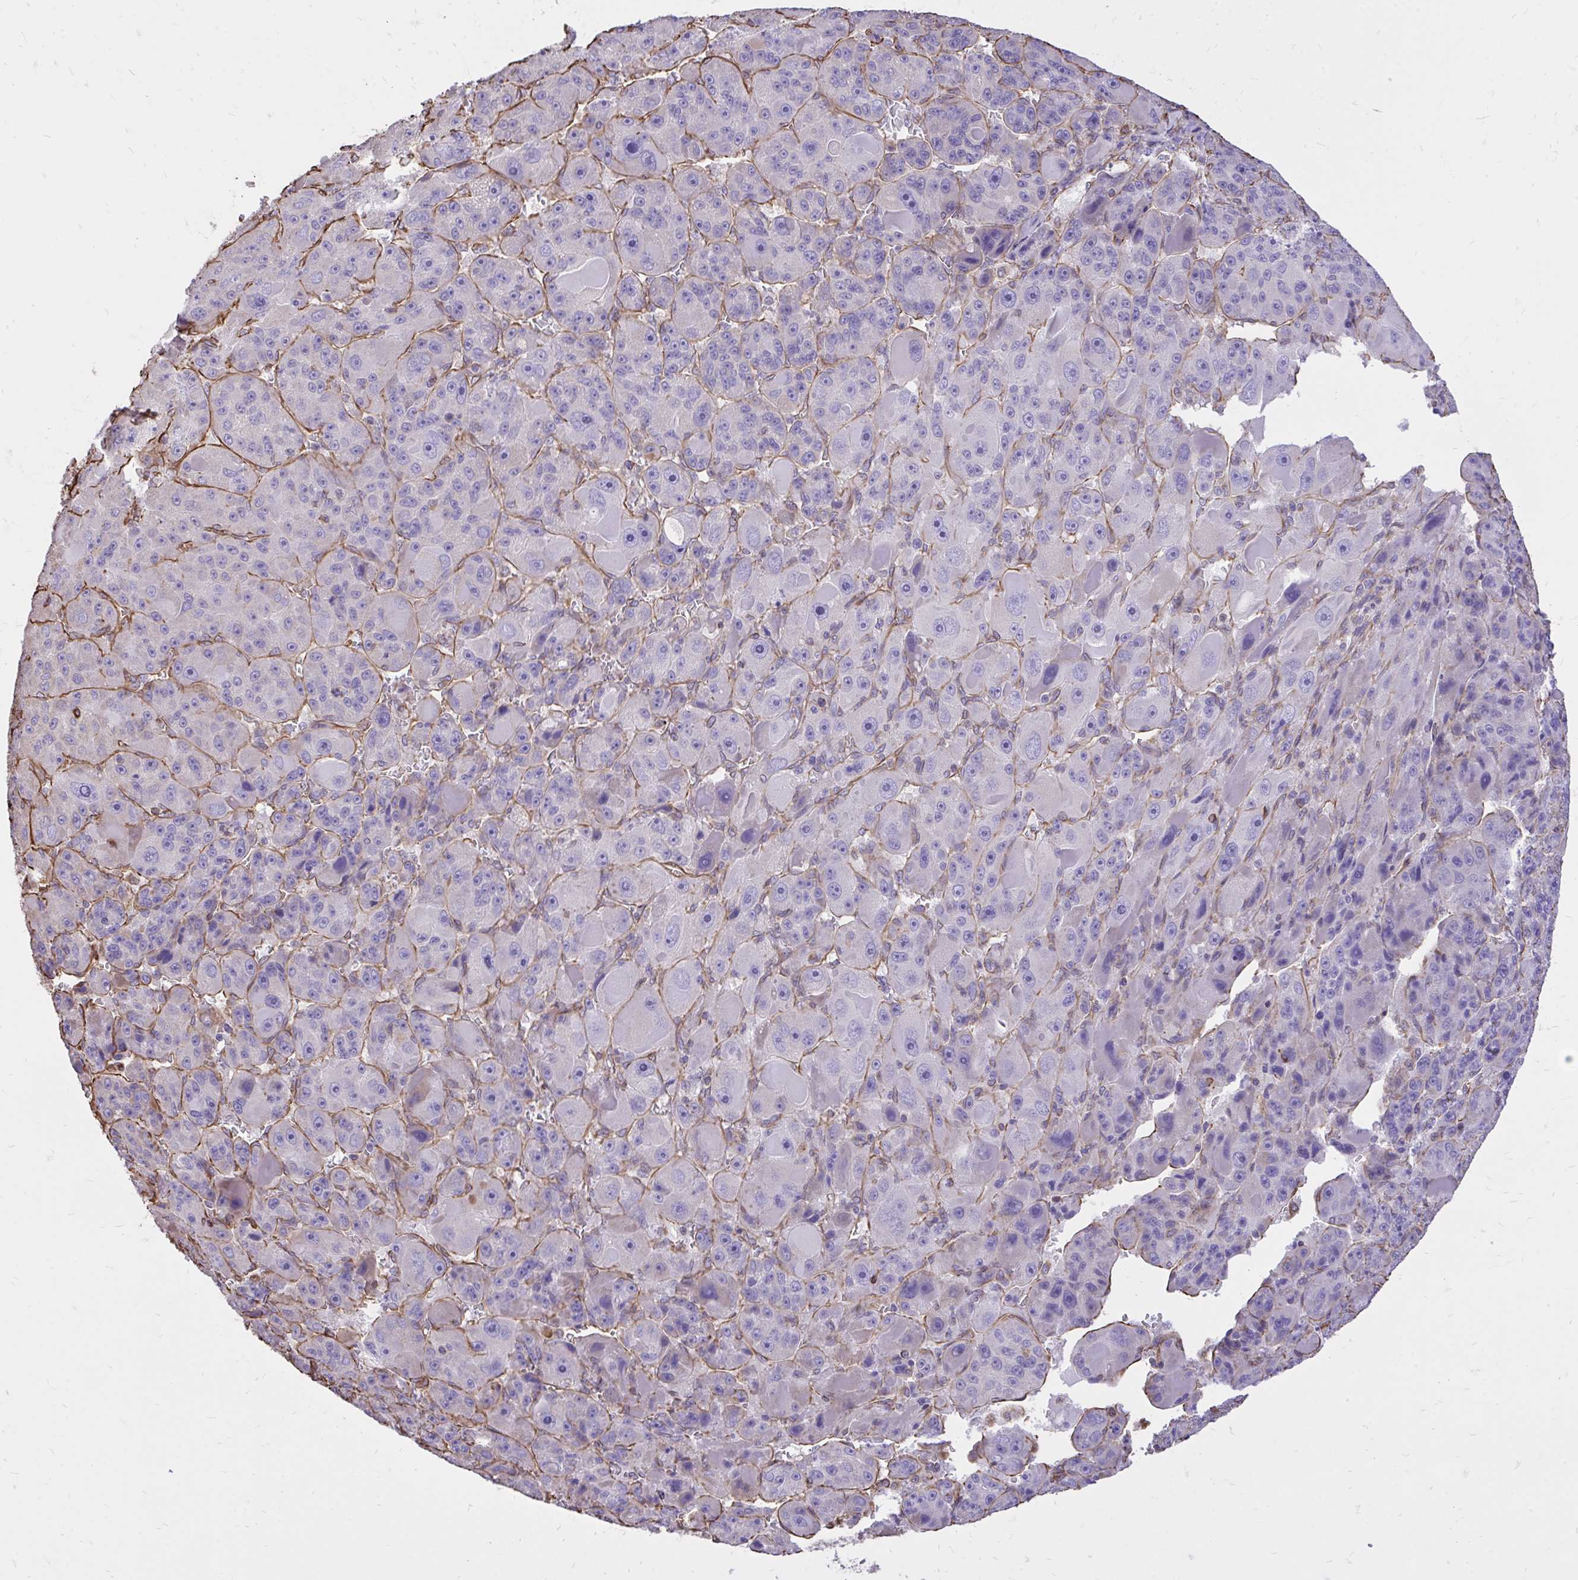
{"staining": {"intensity": "negative", "quantity": "none", "location": "none"}, "tissue": "liver cancer", "cell_type": "Tumor cells", "image_type": "cancer", "snomed": [{"axis": "morphology", "description": "Carcinoma, Hepatocellular, NOS"}, {"axis": "topography", "description": "Liver"}], "caption": "Tumor cells show no significant expression in hepatocellular carcinoma (liver).", "gene": "RNF103", "patient": {"sex": "male", "age": 76}}